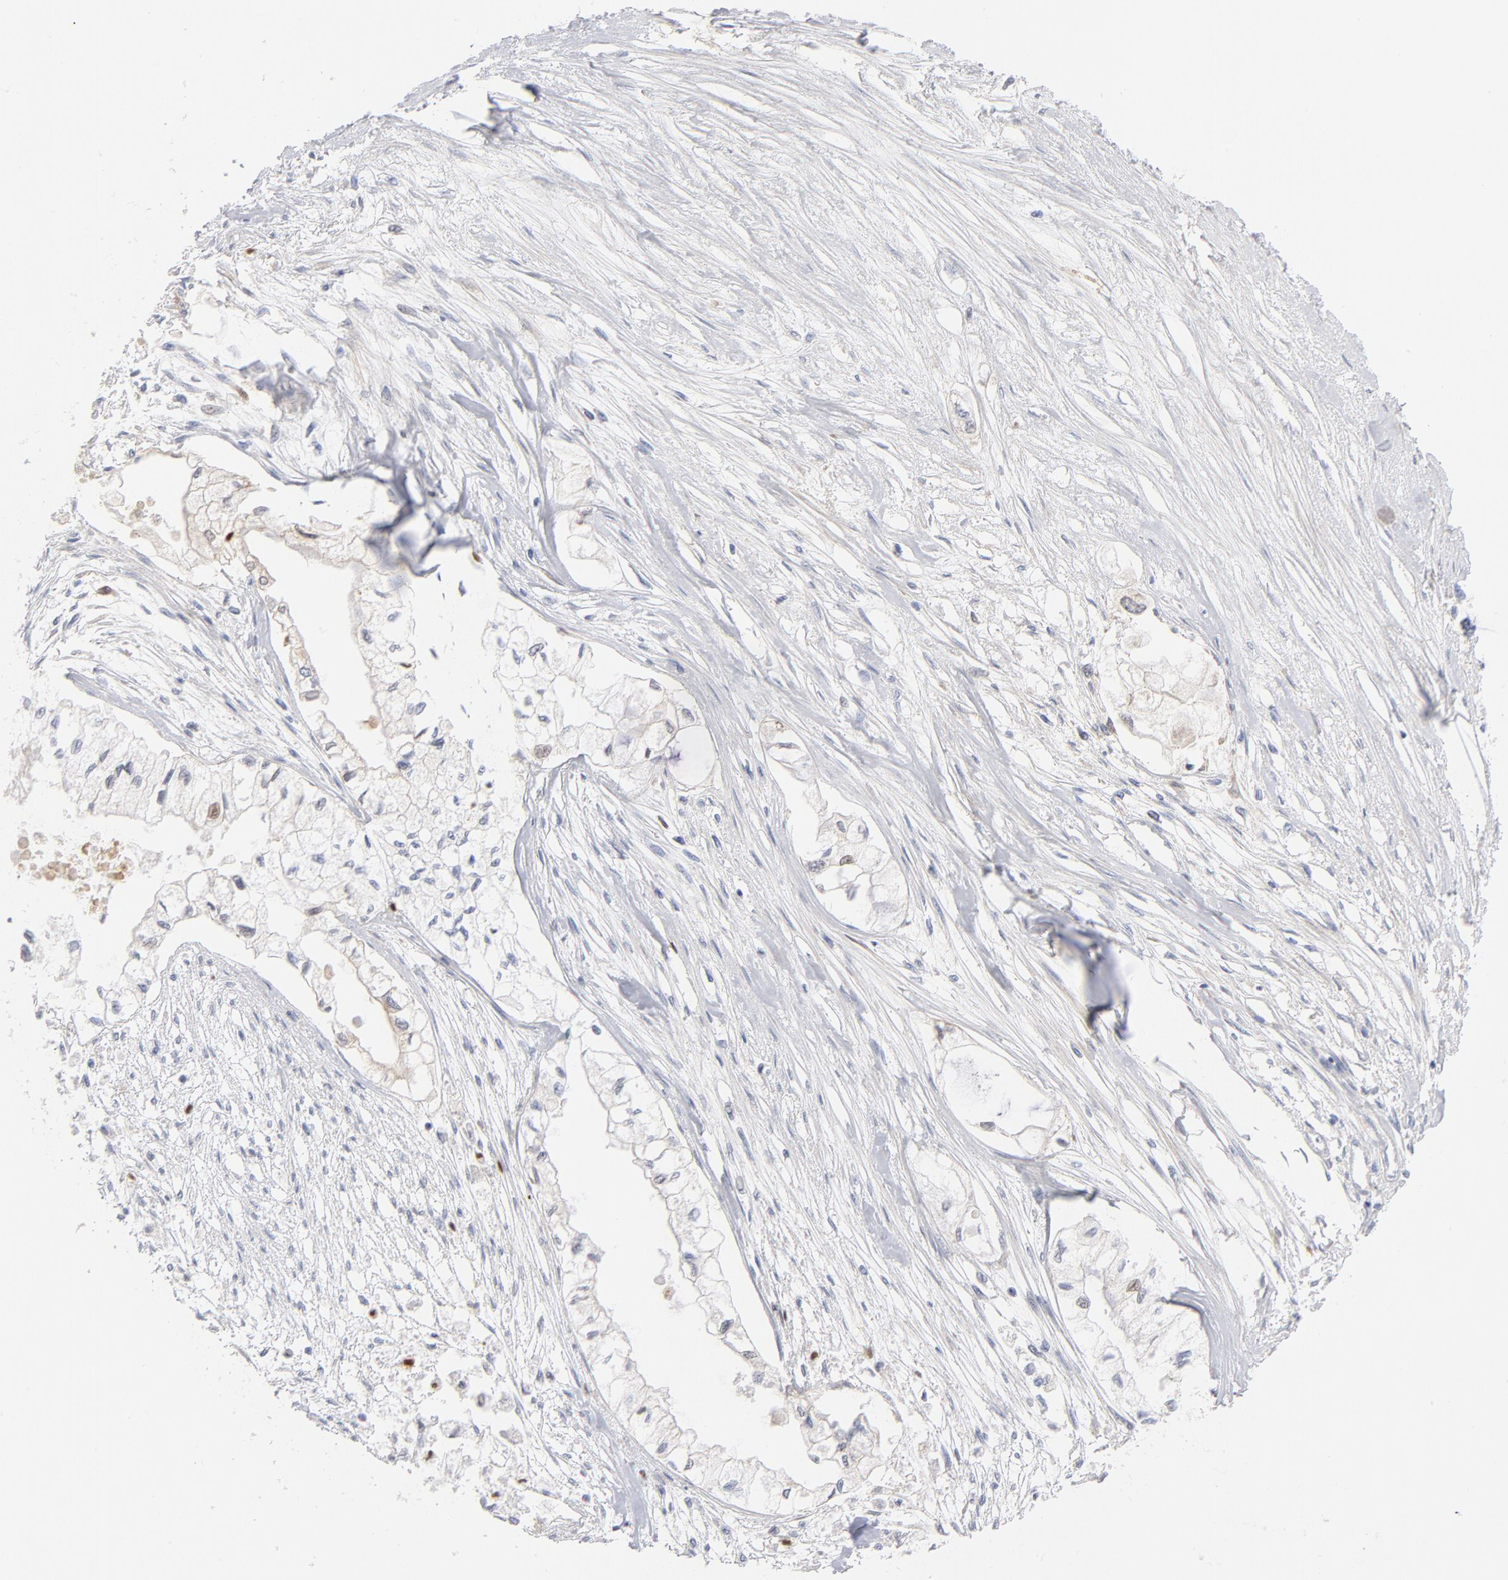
{"staining": {"intensity": "negative", "quantity": "none", "location": "none"}, "tissue": "pancreatic cancer", "cell_type": "Tumor cells", "image_type": "cancer", "snomed": [{"axis": "morphology", "description": "Adenocarcinoma, NOS"}, {"axis": "topography", "description": "Pancreas"}], "caption": "A high-resolution photomicrograph shows immunohistochemistry staining of adenocarcinoma (pancreatic), which shows no significant staining in tumor cells.", "gene": "PLAT", "patient": {"sex": "male", "age": 79}}